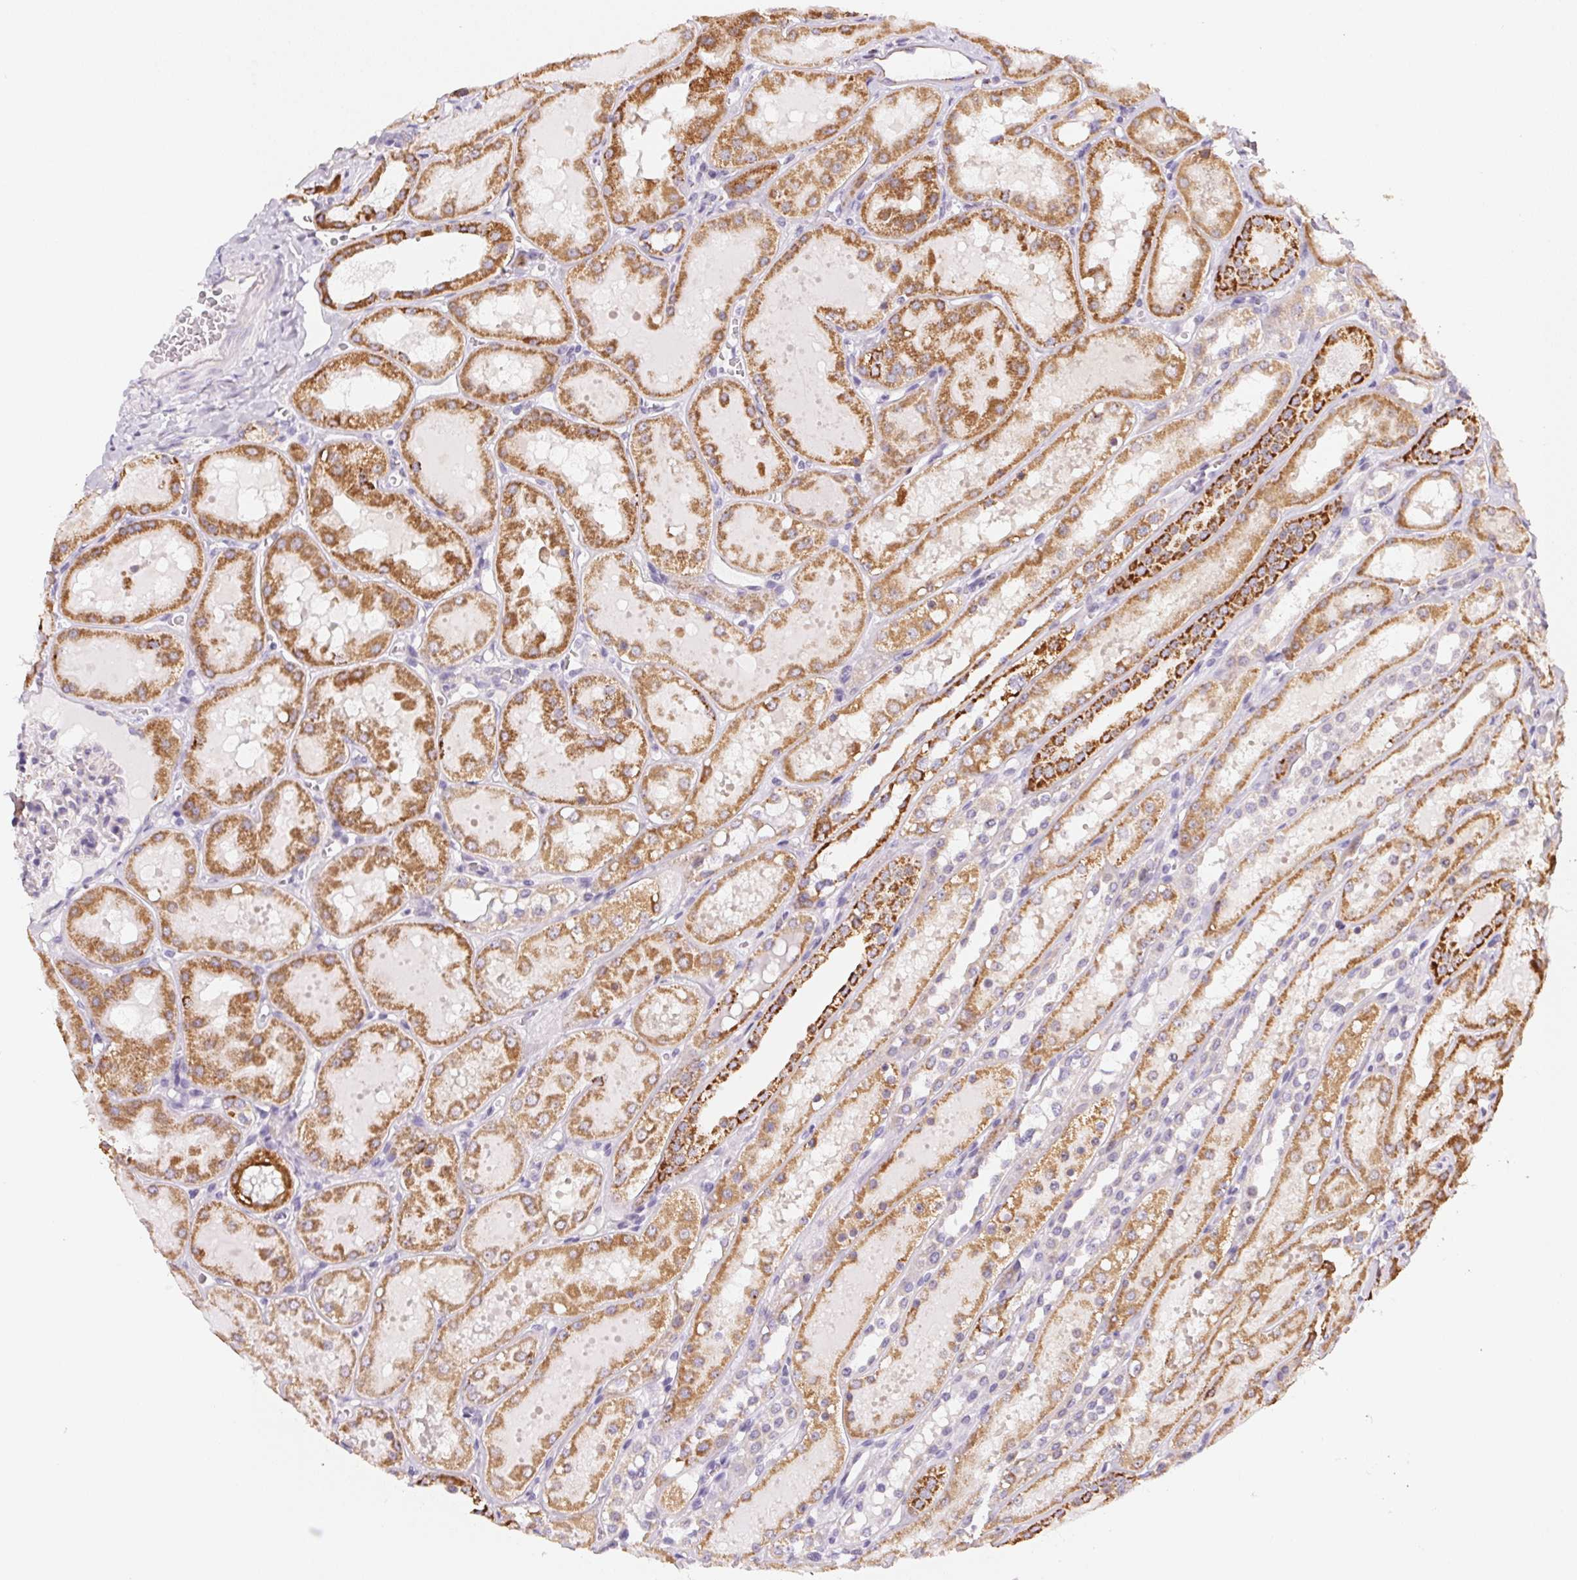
{"staining": {"intensity": "negative", "quantity": "none", "location": "none"}, "tissue": "kidney", "cell_type": "Cells in glomeruli", "image_type": "normal", "snomed": [{"axis": "morphology", "description": "Normal tissue, NOS"}, {"axis": "topography", "description": "Kidney"}, {"axis": "topography", "description": "Urinary bladder"}], "caption": "Immunohistochemistry (IHC) image of normal kidney stained for a protein (brown), which exhibits no positivity in cells in glomeruli.", "gene": "GIPC2", "patient": {"sex": "male", "age": 16}}